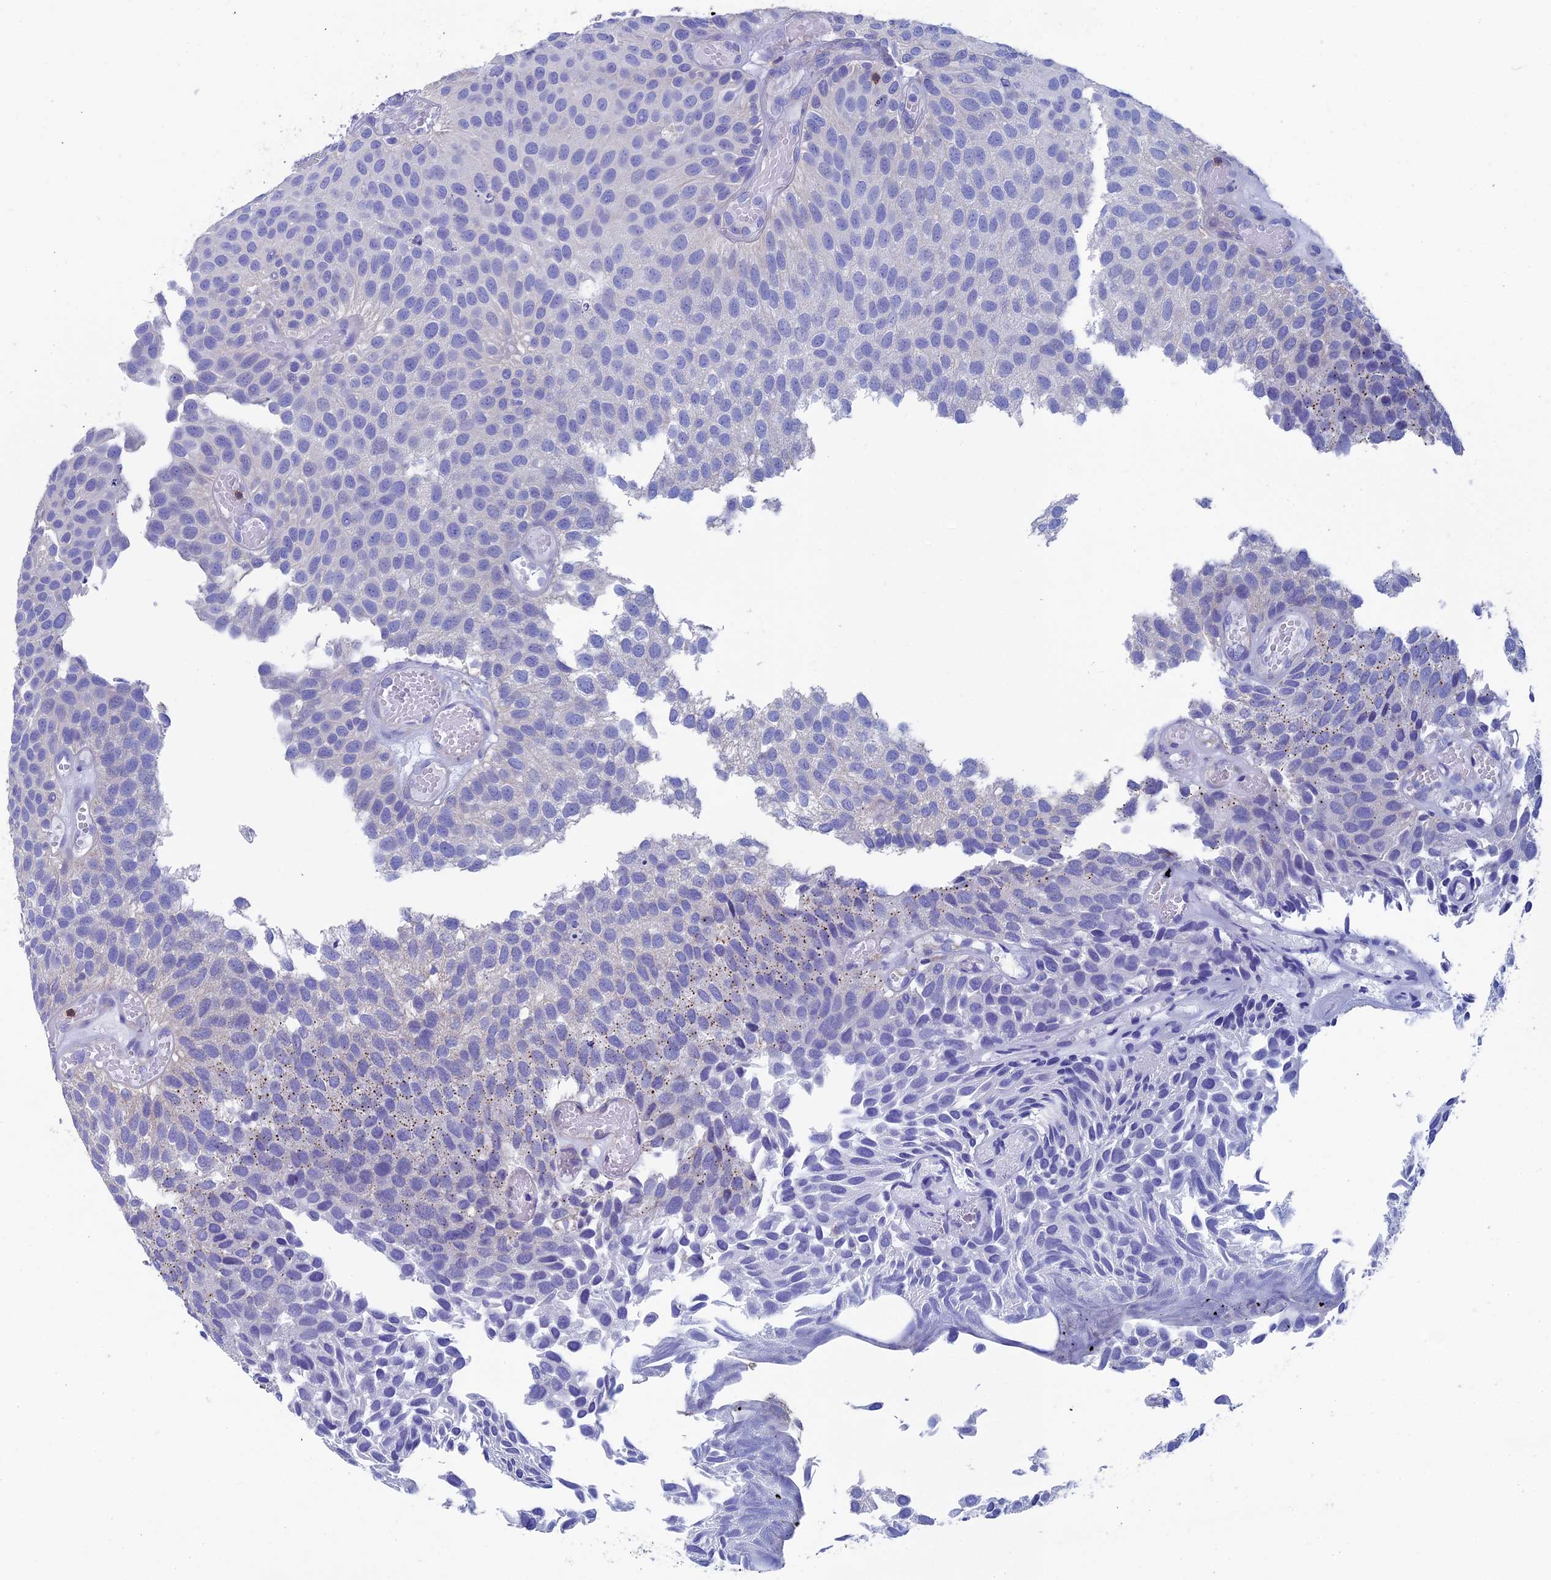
{"staining": {"intensity": "negative", "quantity": "none", "location": "none"}, "tissue": "urothelial cancer", "cell_type": "Tumor cells", "image_type": "cancer", "snomed": [{"axis": "morphology", "description": "Urothelial carcinoma, Low grade"}, {"axis": "topography", "description": "Urinary bladder"}], "caption": "DAB (3,3'-diaminobenzidine) immunohistochemical staining of urothelial cancer reveals no significant staining in tumor cells.", "gene": "SEPTIN1", "patient": {"sex": "male", "age": 89}}